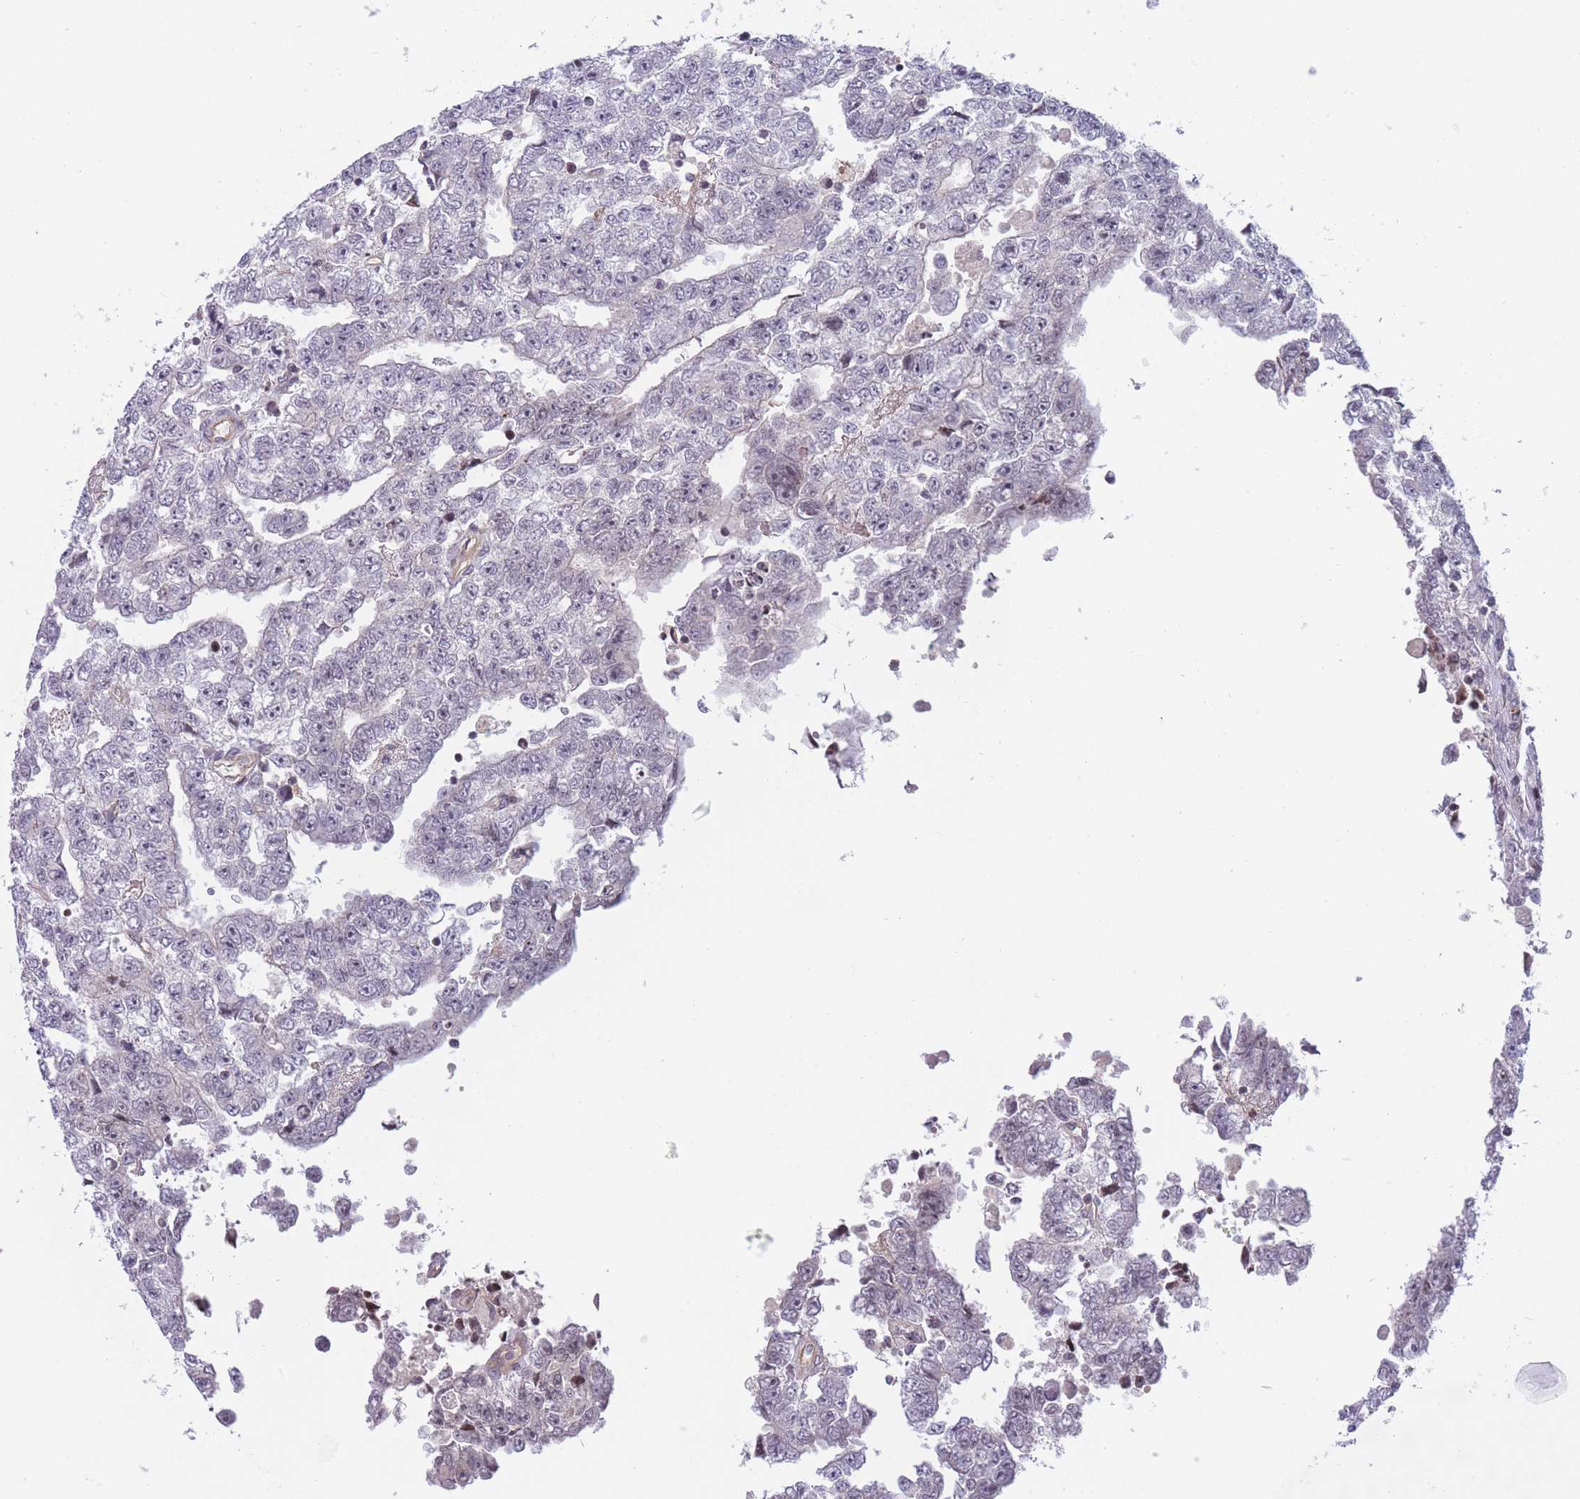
{"staining": {"intensity": "negative", "quantity": "none", "location": "none"}, "tissue": "testis cancer", "cell_type": "Tumor cells", "image_type": "cancer", "snomed": [{"axis": "morphology", "description": "Carcinoma, Embryonal, NOS"}, {"axis": "topography", "description": "Testis"}], "caption": "An immunohistochemistry image of embryonal carcinoma (testis) is shown. There is no staining in tumor cells of embryonal carcinoma (testis). The staining was performed using DAB to visualize the protein expression in brown, while the nuclei were stained in blue with hematoxylin (Magnification: 20x).", "gene": "SLC35F5", "patient": {"sex": "male", "age": 25}}